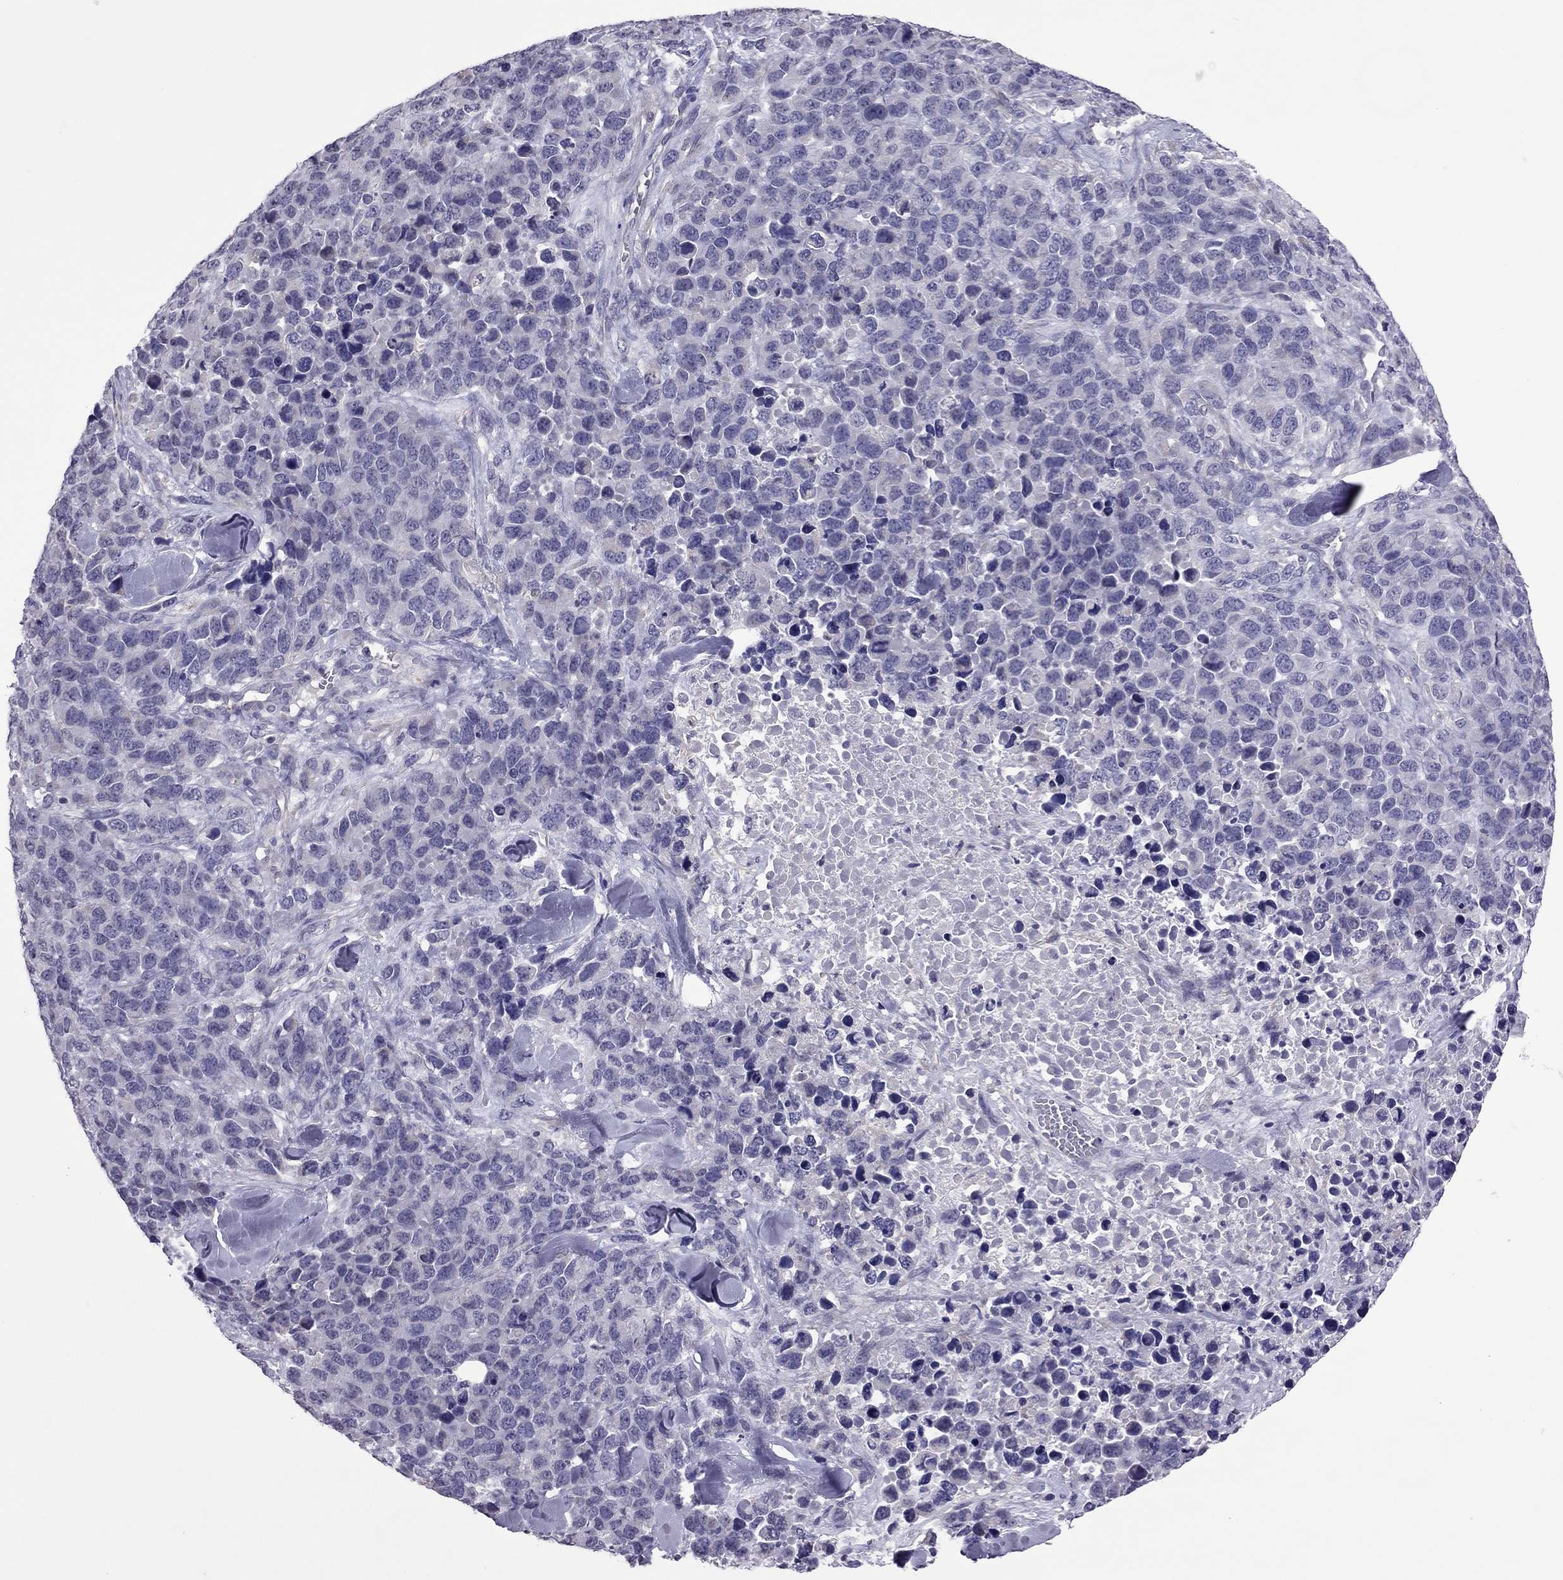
{"staining": {"intensity": "negative", "quantity": "none", "location": "none"}, "tissue": "melanoma", "cell_type": "Tumor cells", "image_type": "cancer", "snomed": [{"axis": "morphology", "description": "Malignant melanoma, Metastatic site"}, {"axis": "topography", "description": "Skin"}], "caption": "Melanoma was stained to show a protein in brown. There is no significant expression in tumor cells.", "gene": "SLC16A8", "patient": {"sex": "male", "age": 84}}